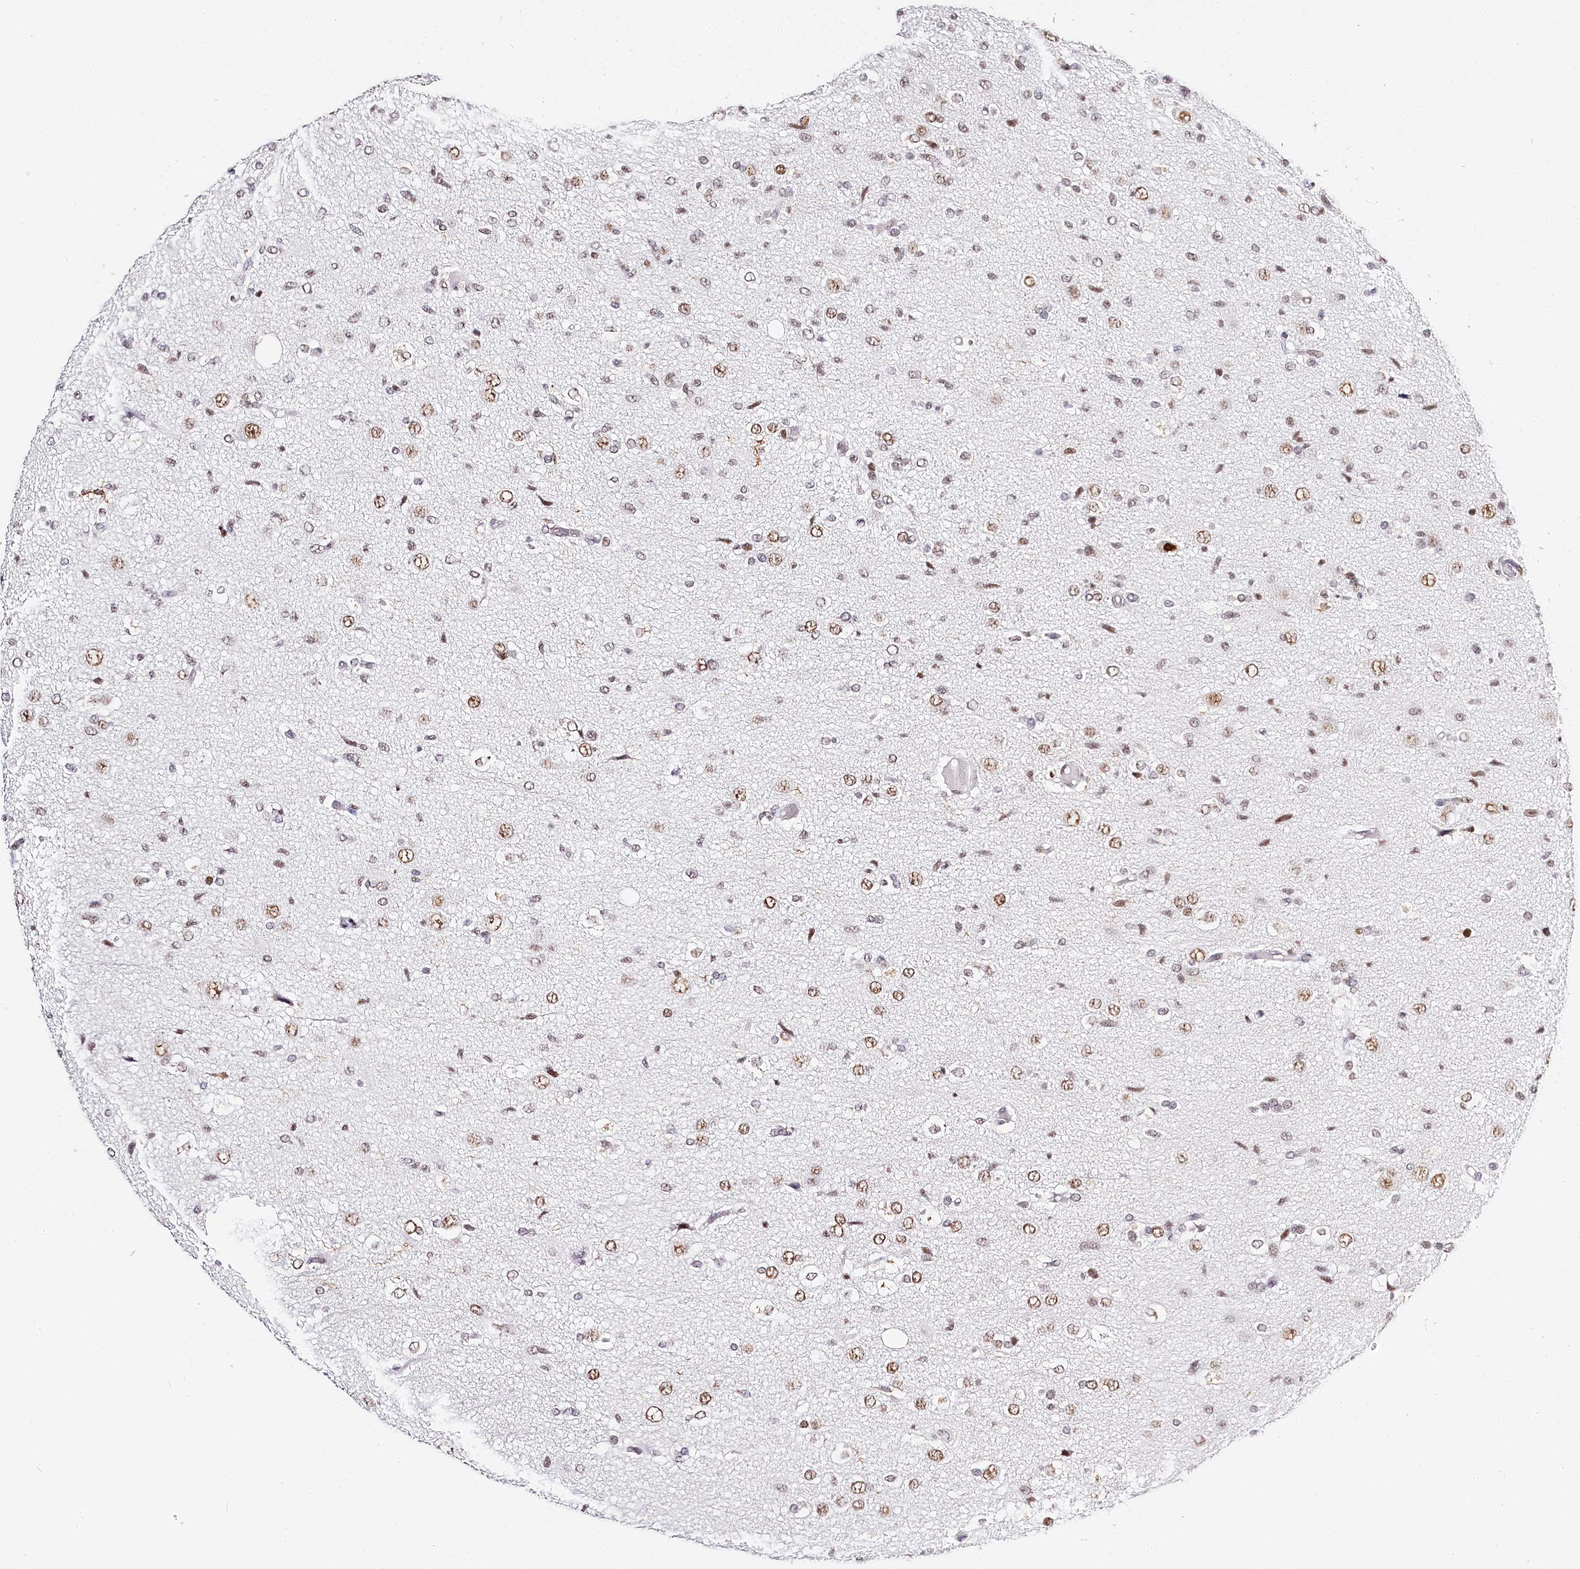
{"staining": {"intensity": "moderate", "quantity": "25%-75%", "location": "nuclear"}, "tissue": "glioma", "cell_type": "Tumor cells", "image_type": "cancer", "snomed": [{"axis": "morphology", "description": "Glioma, malignant, High grade"}, {"axis": "topography", "description": "Brain"}], "caption": "Glioma stained with a protein marker shows moderate staining in tumor cells.", "gene": "BARD1", "patient": {"sex": "female", "age": 59}}